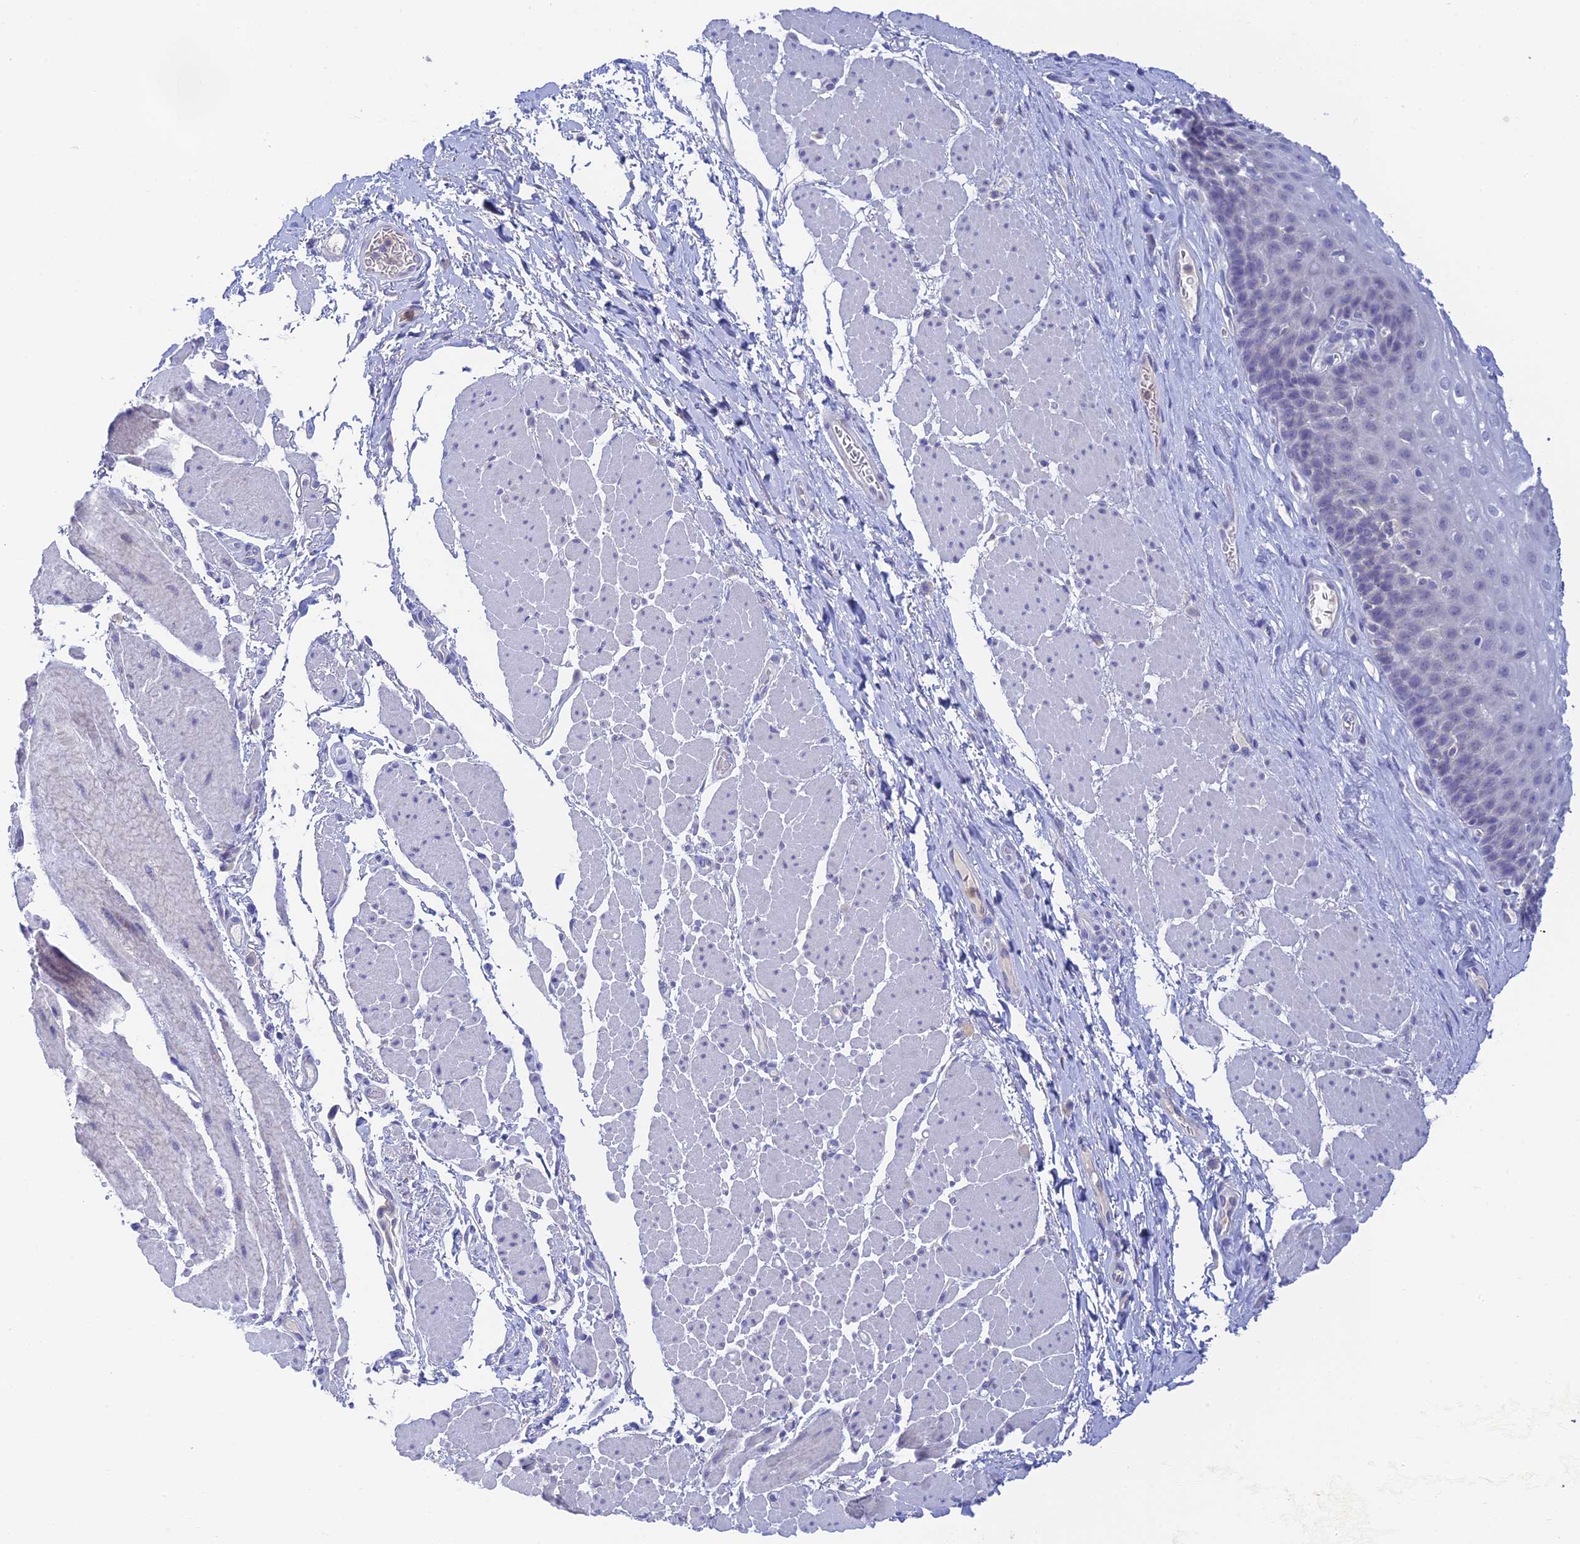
{"staining": {"intensity": "negative", "quantity": "none", "location": "none"}, "tissue": "esophagus", "cell_type": "Squamous epithelial cells", "image_type": "normal", "snomed": [{"axis": "morphology", "description": "Normal tissue, NOS"}, {"axis": "topography", "description": "Esophagus"}], "caption": "A high-resolution photomicrograph shows immunohistochemistry staining of unremarkable esophagus, which reveals no significant positivity in squamous epithelial cells. (DAB (3,3'-diaminobenzidine) IHC with hematoxylin counter stain).", "gene": "INTS13", "patient": {"sex": "female", "age": 66}}